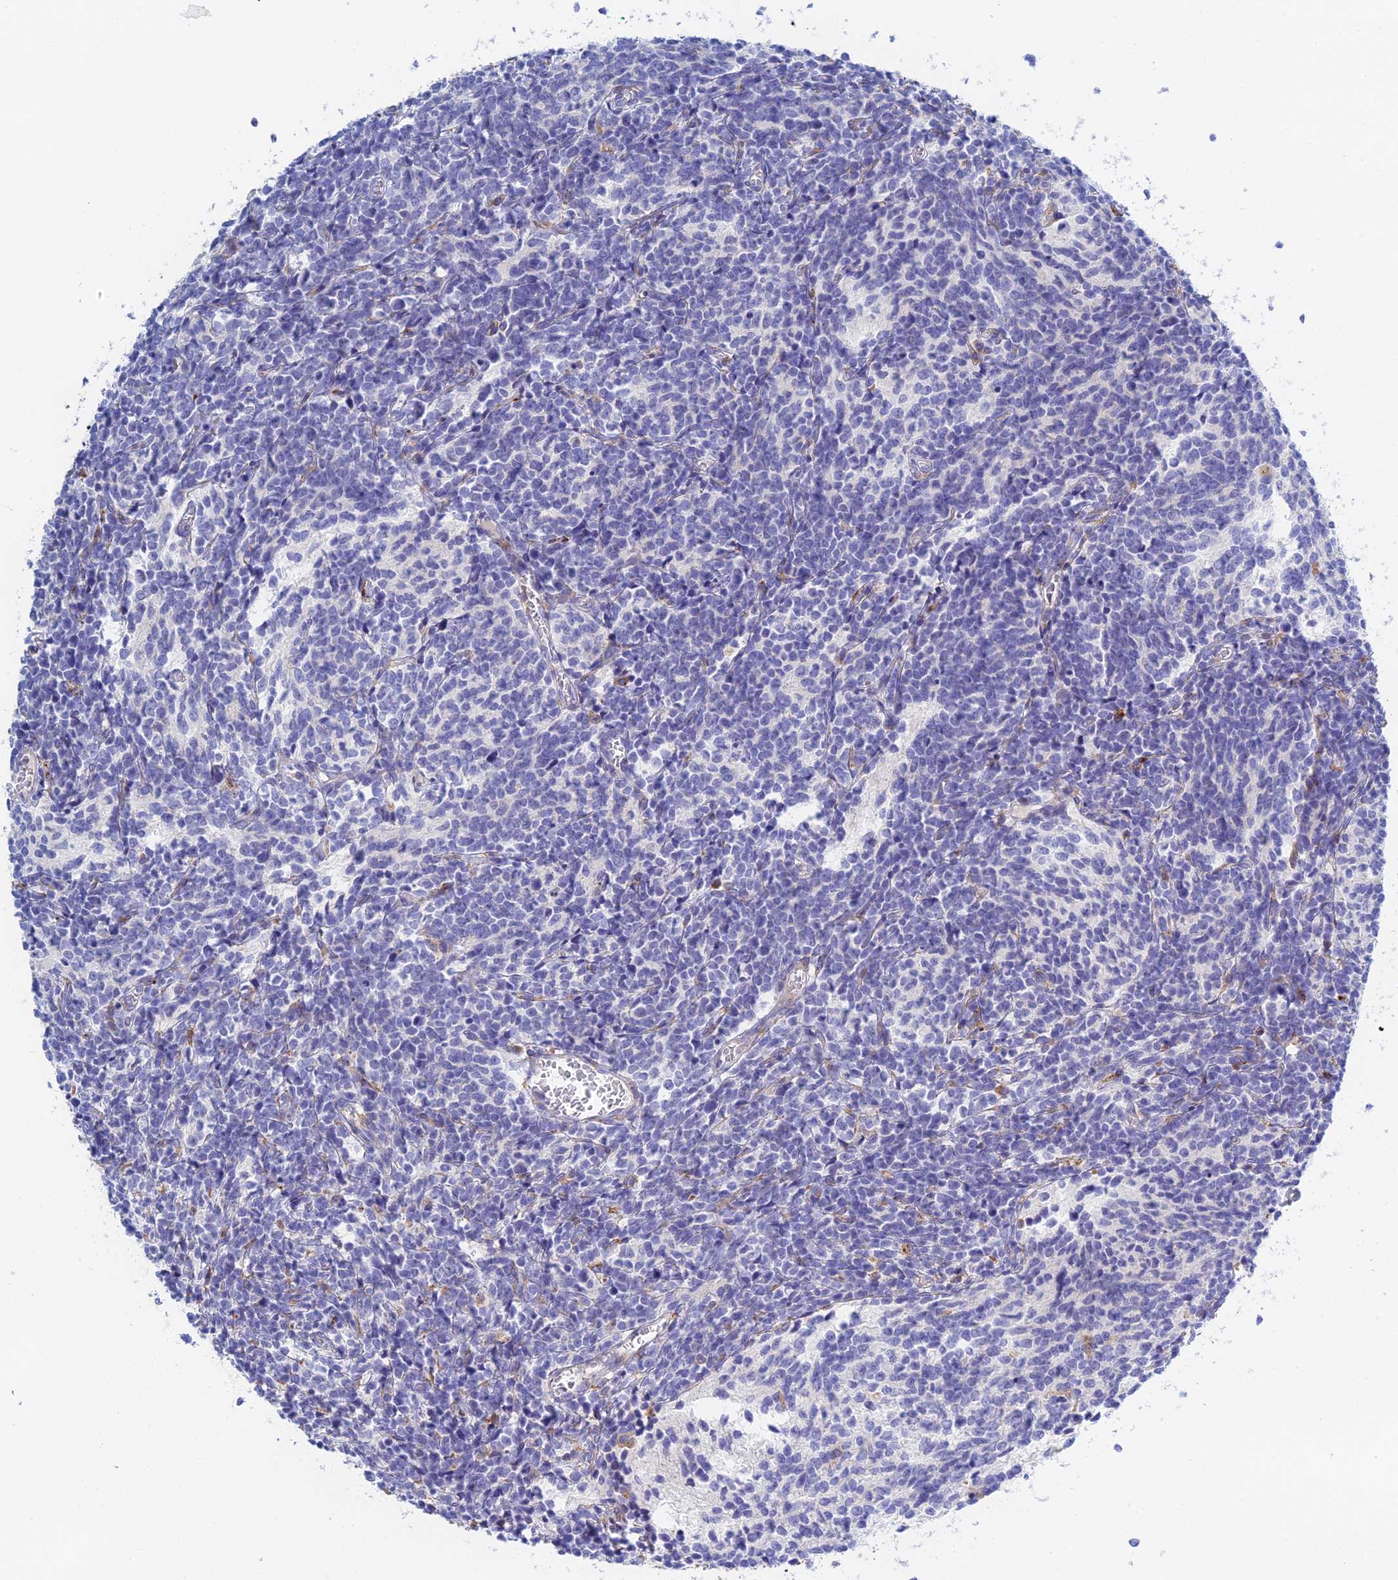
{"staining": {"intensity": "negative", "quantity": "none", "location": "none"}, "tissue": "glioma", "cell_type": "Tumor cells", "image_type": "cancer", "snomed": [{"axis": "morphology", "description": "Glioma, malignant, Low grade"}, {"axis": "topography", "description": "Brain"}], "caption": "The histopathology image demonstrates no staining of tumor cells in glioma. (Stains: DAB immunohistochemistry with hematoxylin counter stain, Microscopy: brightfield microscopy at high magnification).", "gene": "RPGRIP1L", "patient": {"sex": "female", "age": 1}}